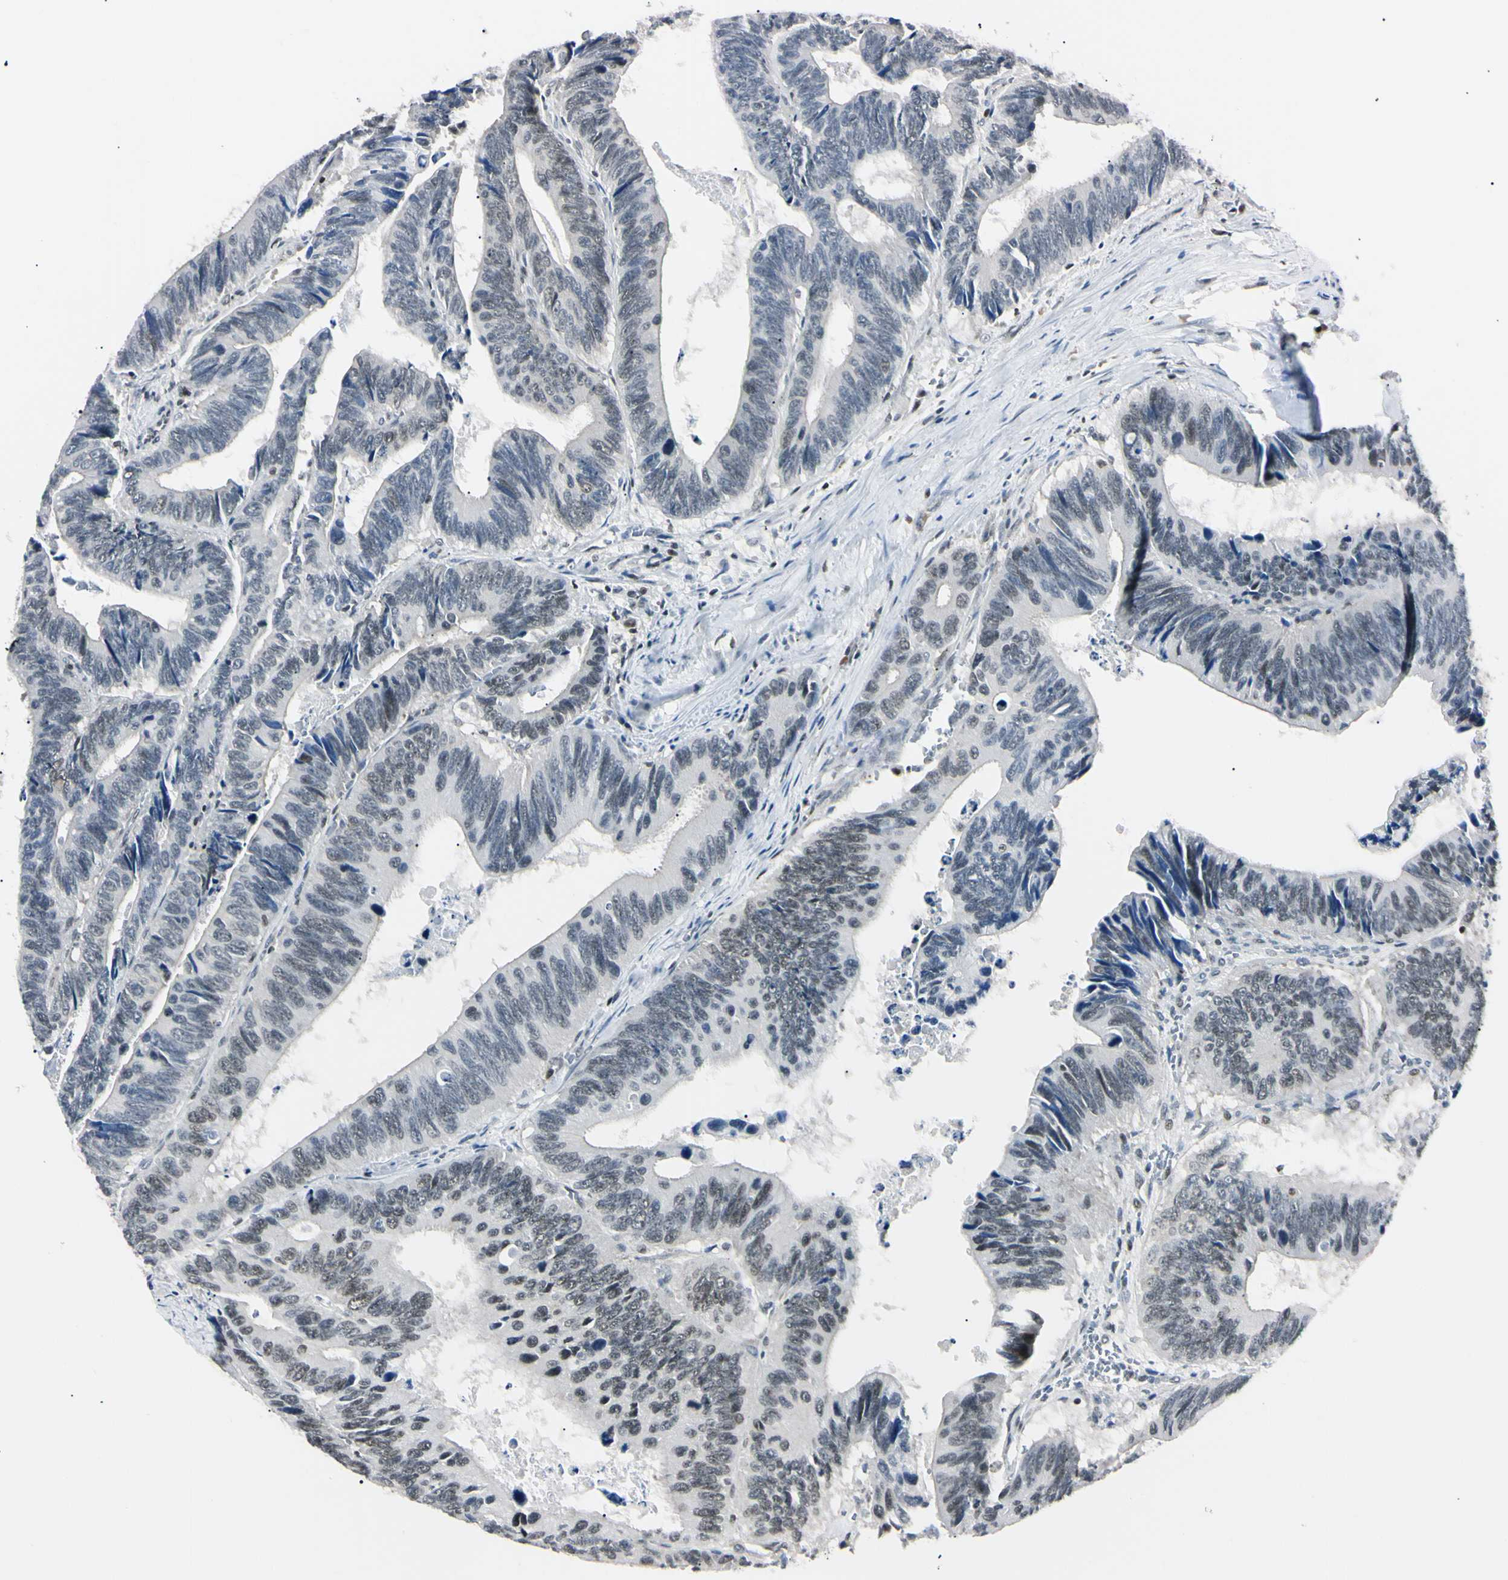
{"staining": {"intensity": "negative", "quantity": "none", "location": "none"}, "tissue": "colorectal cancer", "cell_type": "Tumor cells", "image_type": "cancer", "snomed": [{"axis": "morphology", "description": "Adenocarcinoma, NOS"}, {"axis": "topography", "description": "Colon"}], "caption": "Tumor cells show no significant staining in adenocarcinoma (colorectal).", "gene": "C1orf174", "patient": {"sex": "male", "age": 72}}